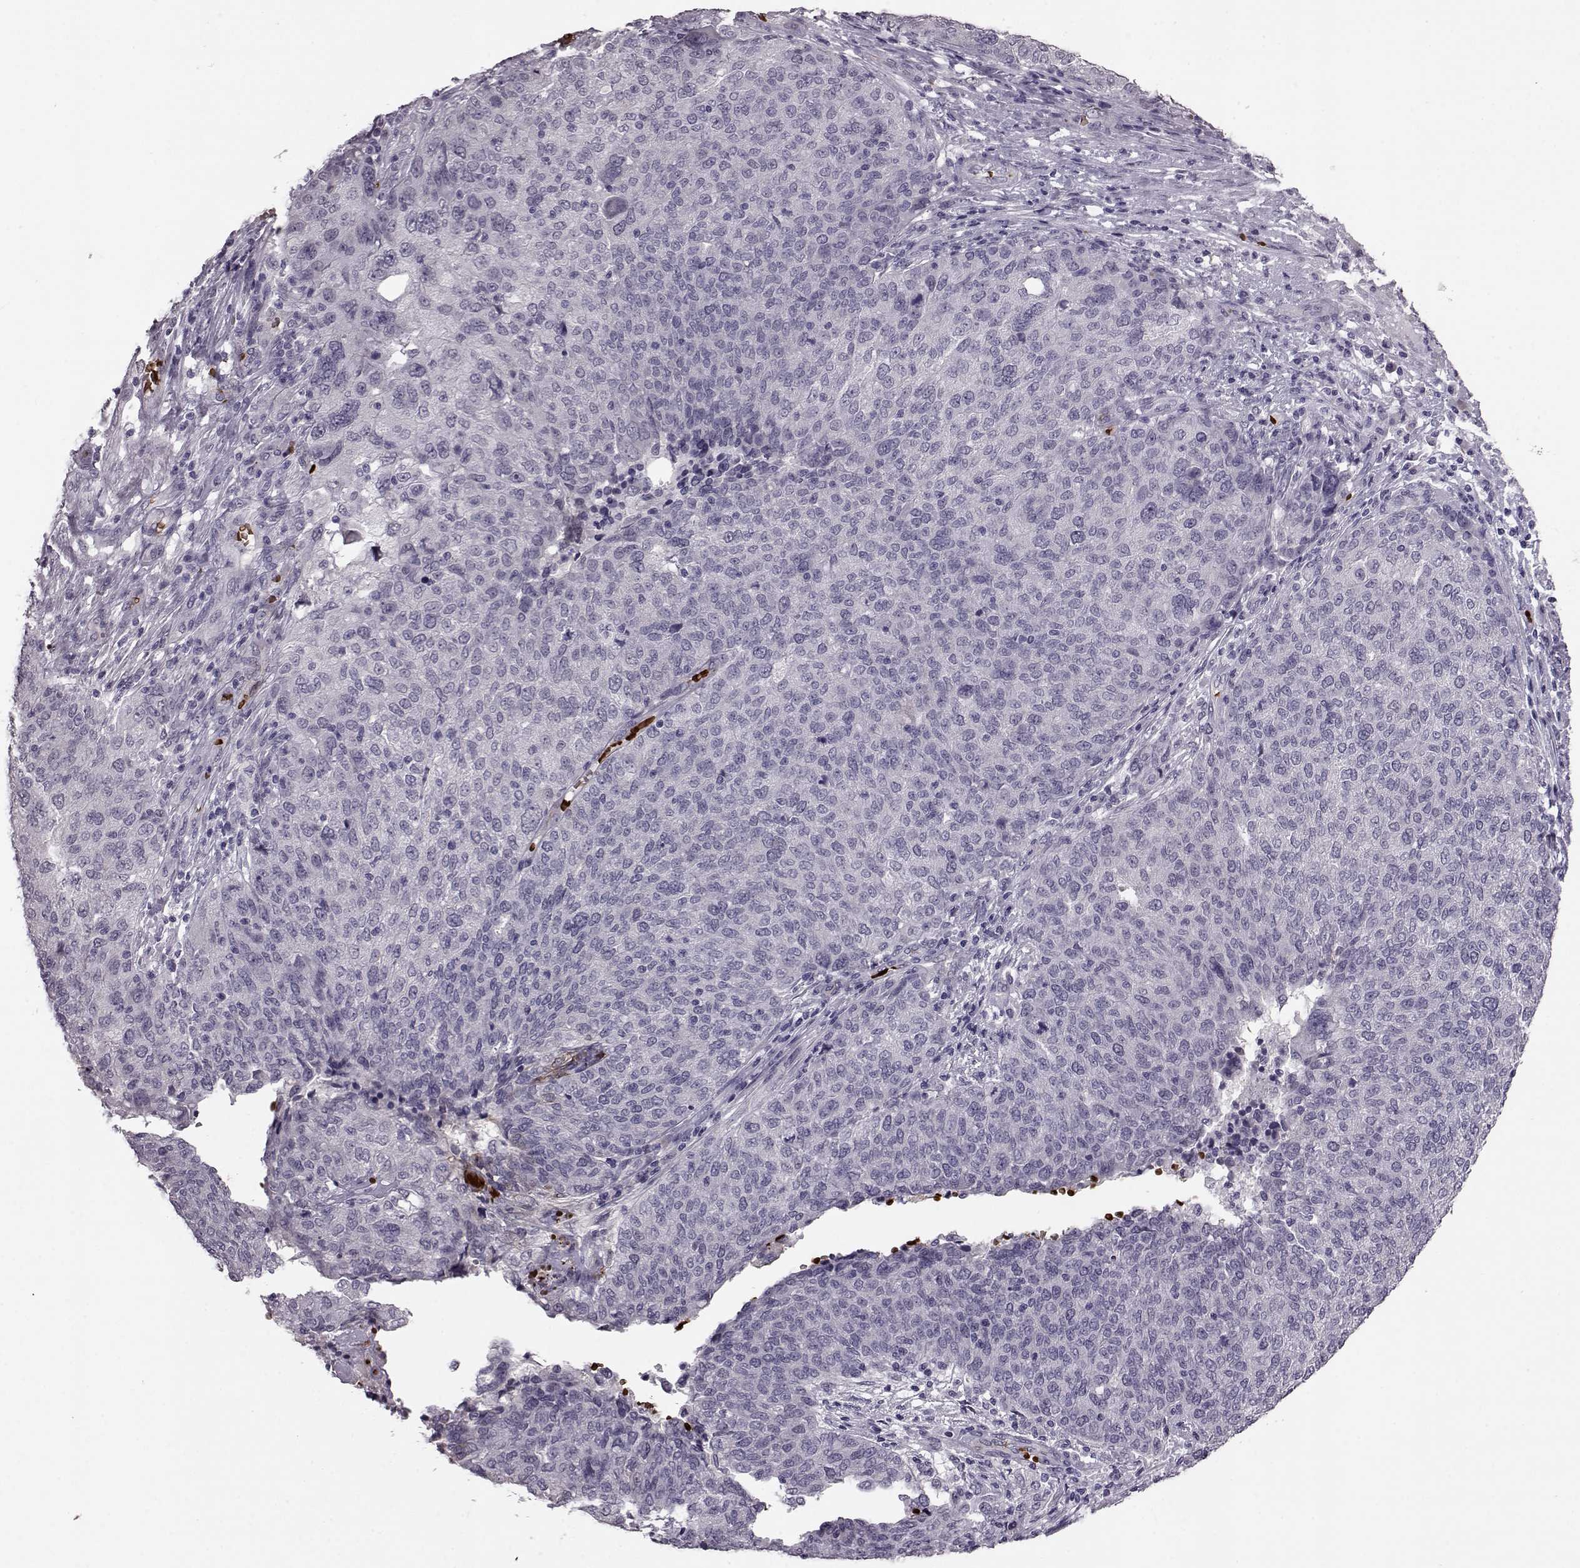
{"staining": {"intensity": "negative", "quantity": "none", "location": "none"}, "tissue": "ovarian cancer", "cell_type": "Tumor cells", "image_type": "cancer", "snomed": [{"axis": "morphology", "description": "Carcinoma, endometroid"}, {"axis": "topography", "description": "Ovary"}], "caption": "Protein analysis of endometroid carcinoma (ovarian) demonstrates no significant staining in tumor cells.", "gene": "PROP1", "patient": {"sex": "female", "age": 58}}